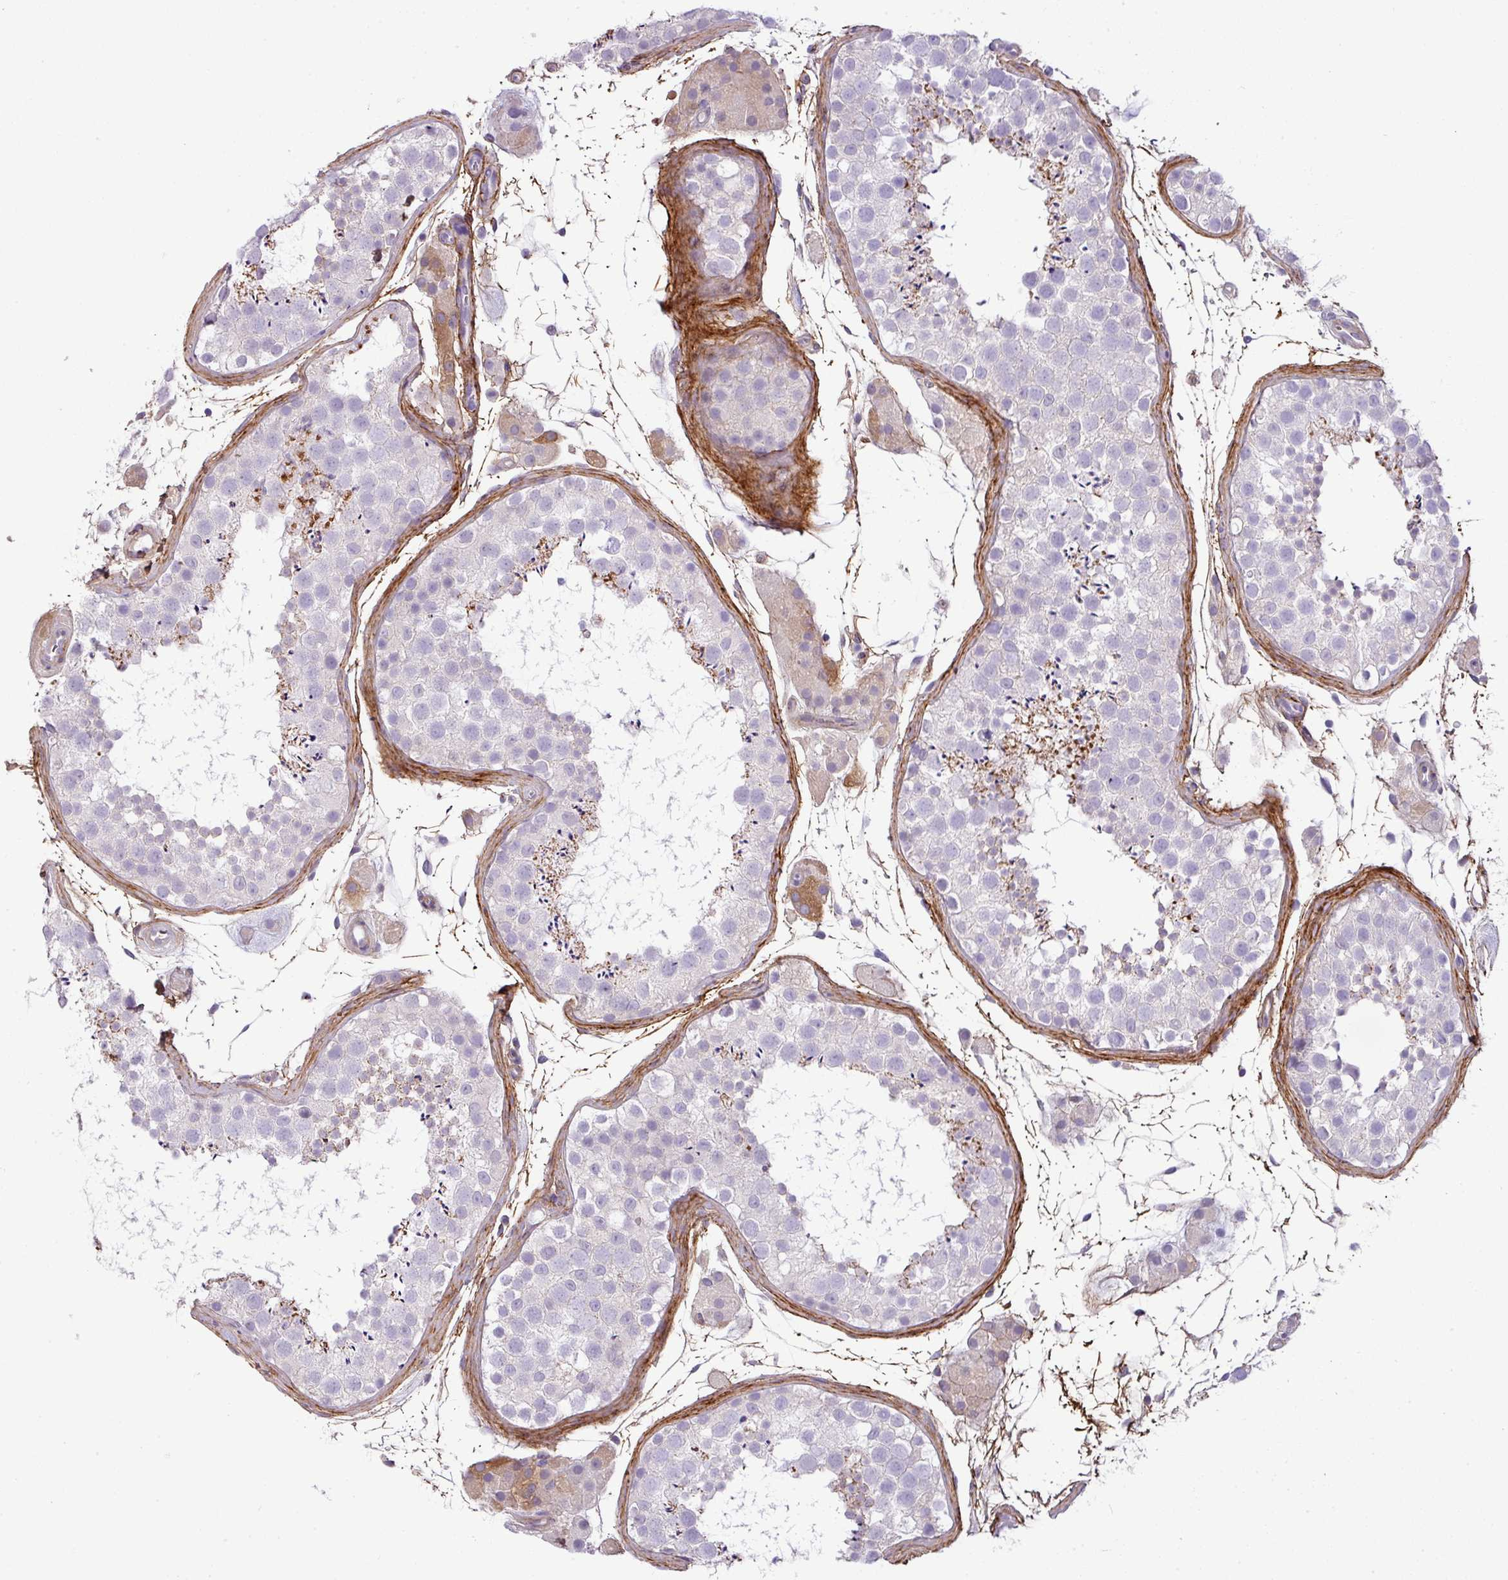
{"staining": {"intensity": "negative", "quantity": "none", "location": "none"}, "tissue": "testis", "cell_type": "Cells in seminiferous ducts", "image_type": "normal", "snomed": [{"axis": "morphology", "description": "Normal tissue, NOS"}, {"axis": "topography", "description": "Testis"}], "caption": "High magnification brightfield microscopy of normal testis stained with DAB (brown) and counterstained with hematoxylin (blue): cells in seminiferous ducts show no significant expression.", "gene": "PARD6G", "patient": {"sex": "male", "age": 41}}